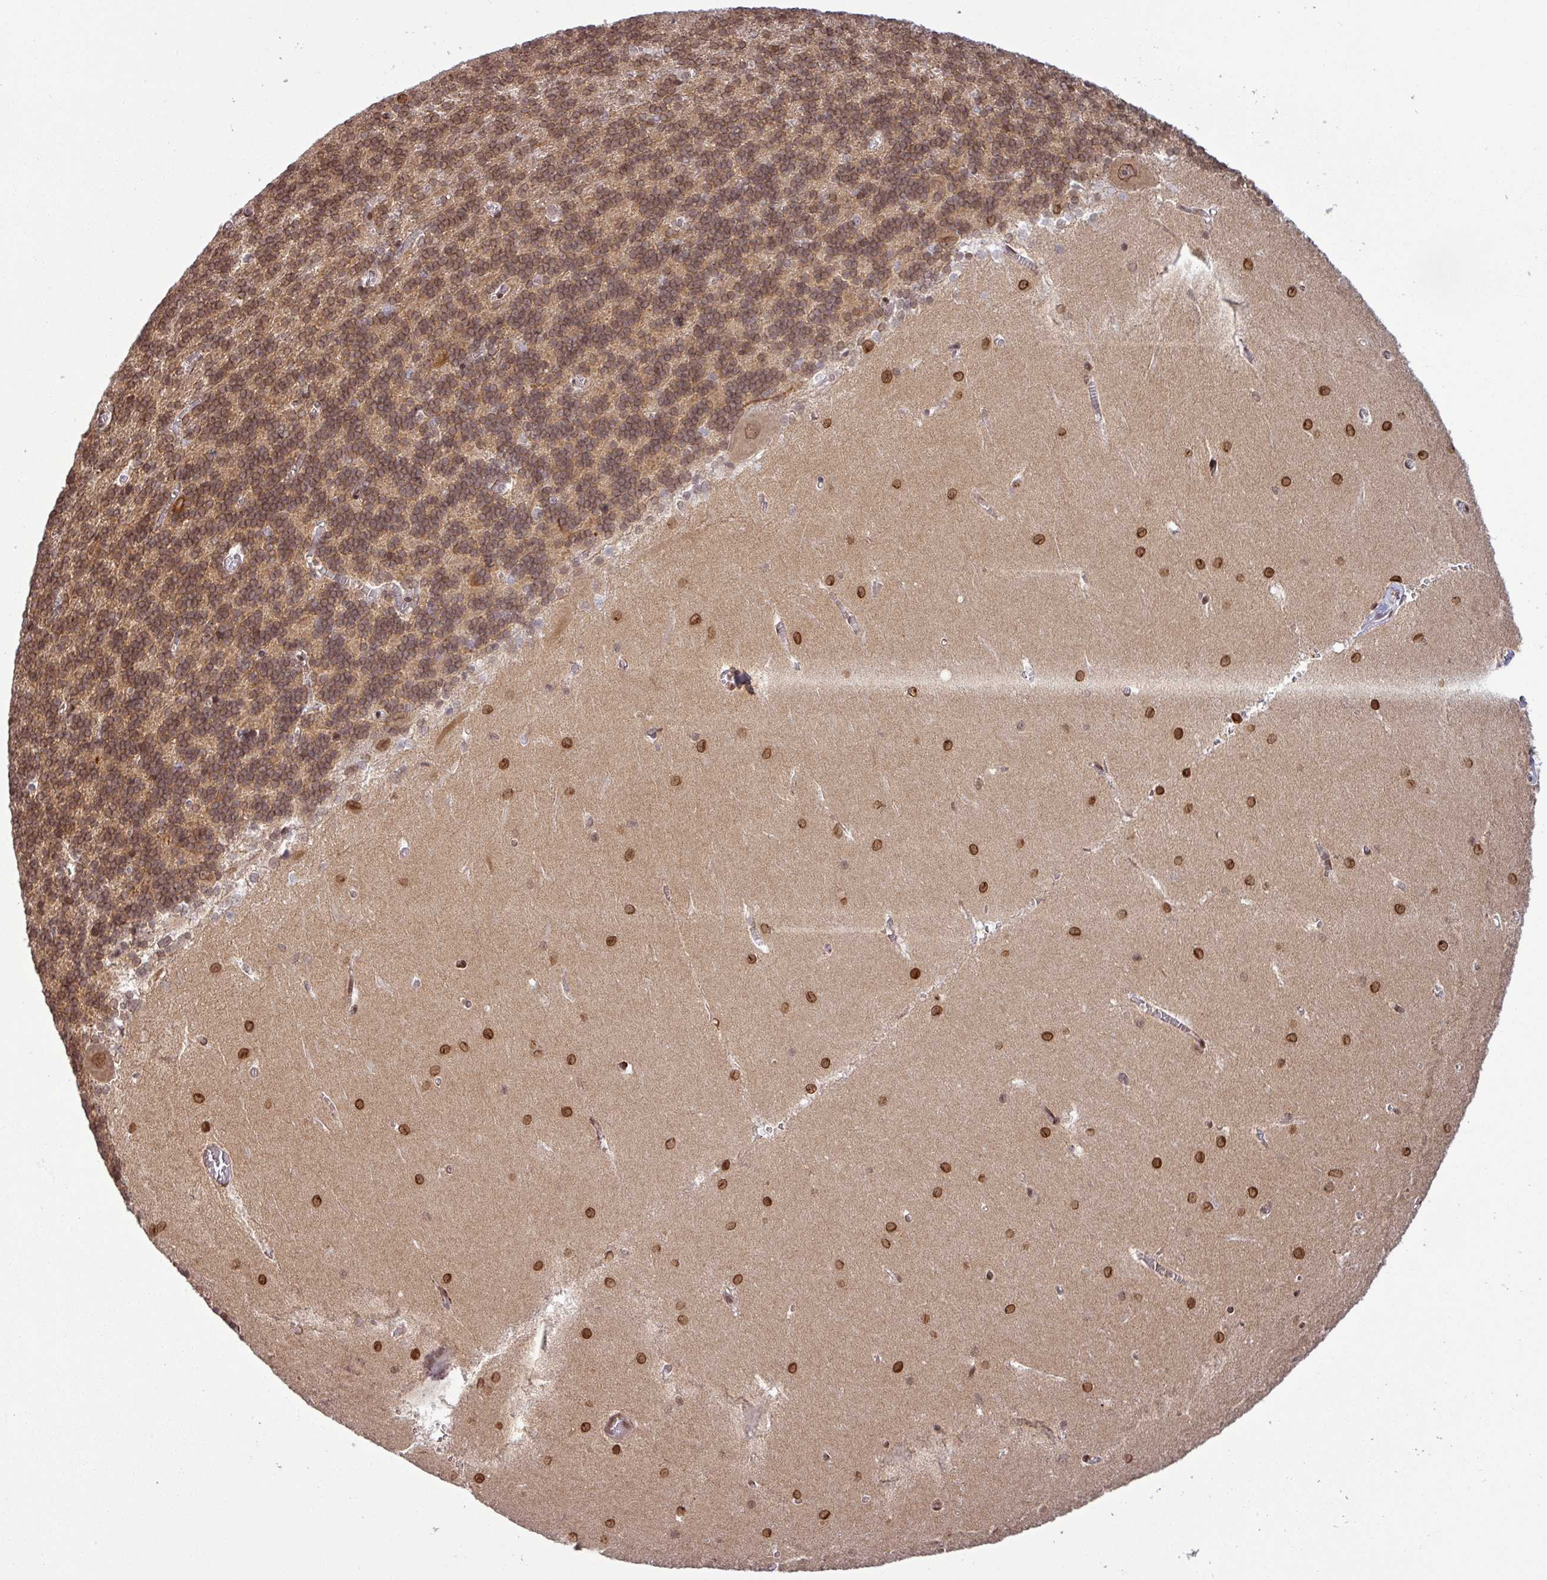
{"staining": {"intensity": "moderate", "quantity": "25%-75%", "location": "nuclear"}, "tissue": "cerebellum", "cell_type": "Cells in granular layer", "image_type": "normal", "snomed": [{"axis": "morphology", "description": "Normal tissue, NOS"}, {"axis": "topography", "description": "Cerebellum"}], "caption": "Normal cerebellum was stained to show a protein in brown. There is medium levels of moderate nuclear positivity in about 25%-75% of cells in granular layer. (DAB IHC, brown staining for protein, blue staining for nuclei).", "gene": "PTPN20", "patient": {"sex": "male", "age": 37}}